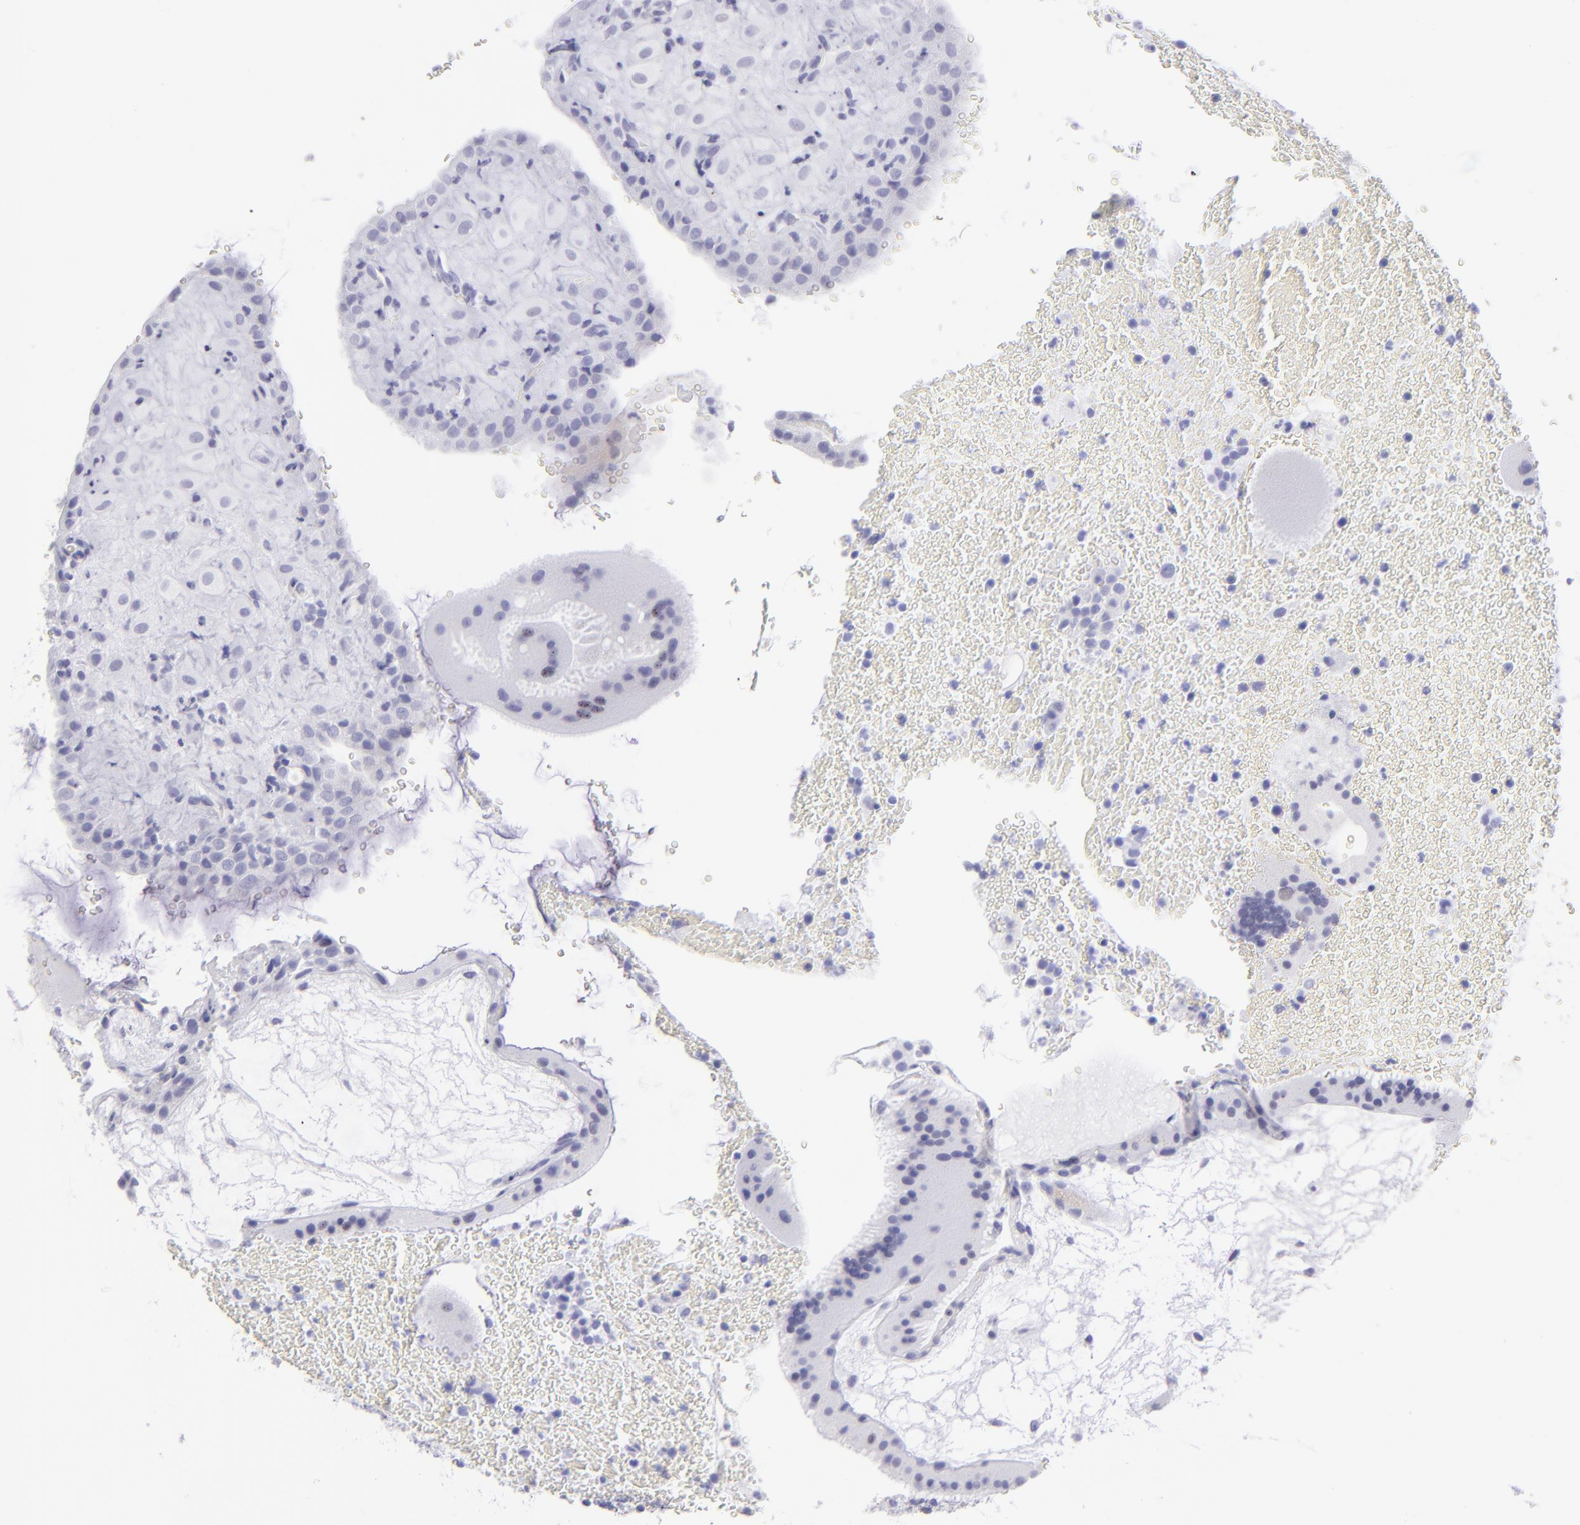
{"staining": {"intensity": "negative", "quantity": "none", "location": "none"}, "tissue": "placenta", "cell_type": "Decidual cells", "image_type": "normal", "snomed": [{"axis": "morphology", "description": "Normal tissue, NOS"}, {"axis": "topography", "description": "Placenta"}], "caption": "This histopathology image is of benign placenta stained with immunohistochemistry to label a protein in brown with the nuclei are counter-stained blue. There is no expression in decidual cells. (DAB (3,3'-diaminobenzidine) IHC with hematoxylin counter stain).", "gene": "SLC1A3", "patient": {"sex": "female", "age": 19}}